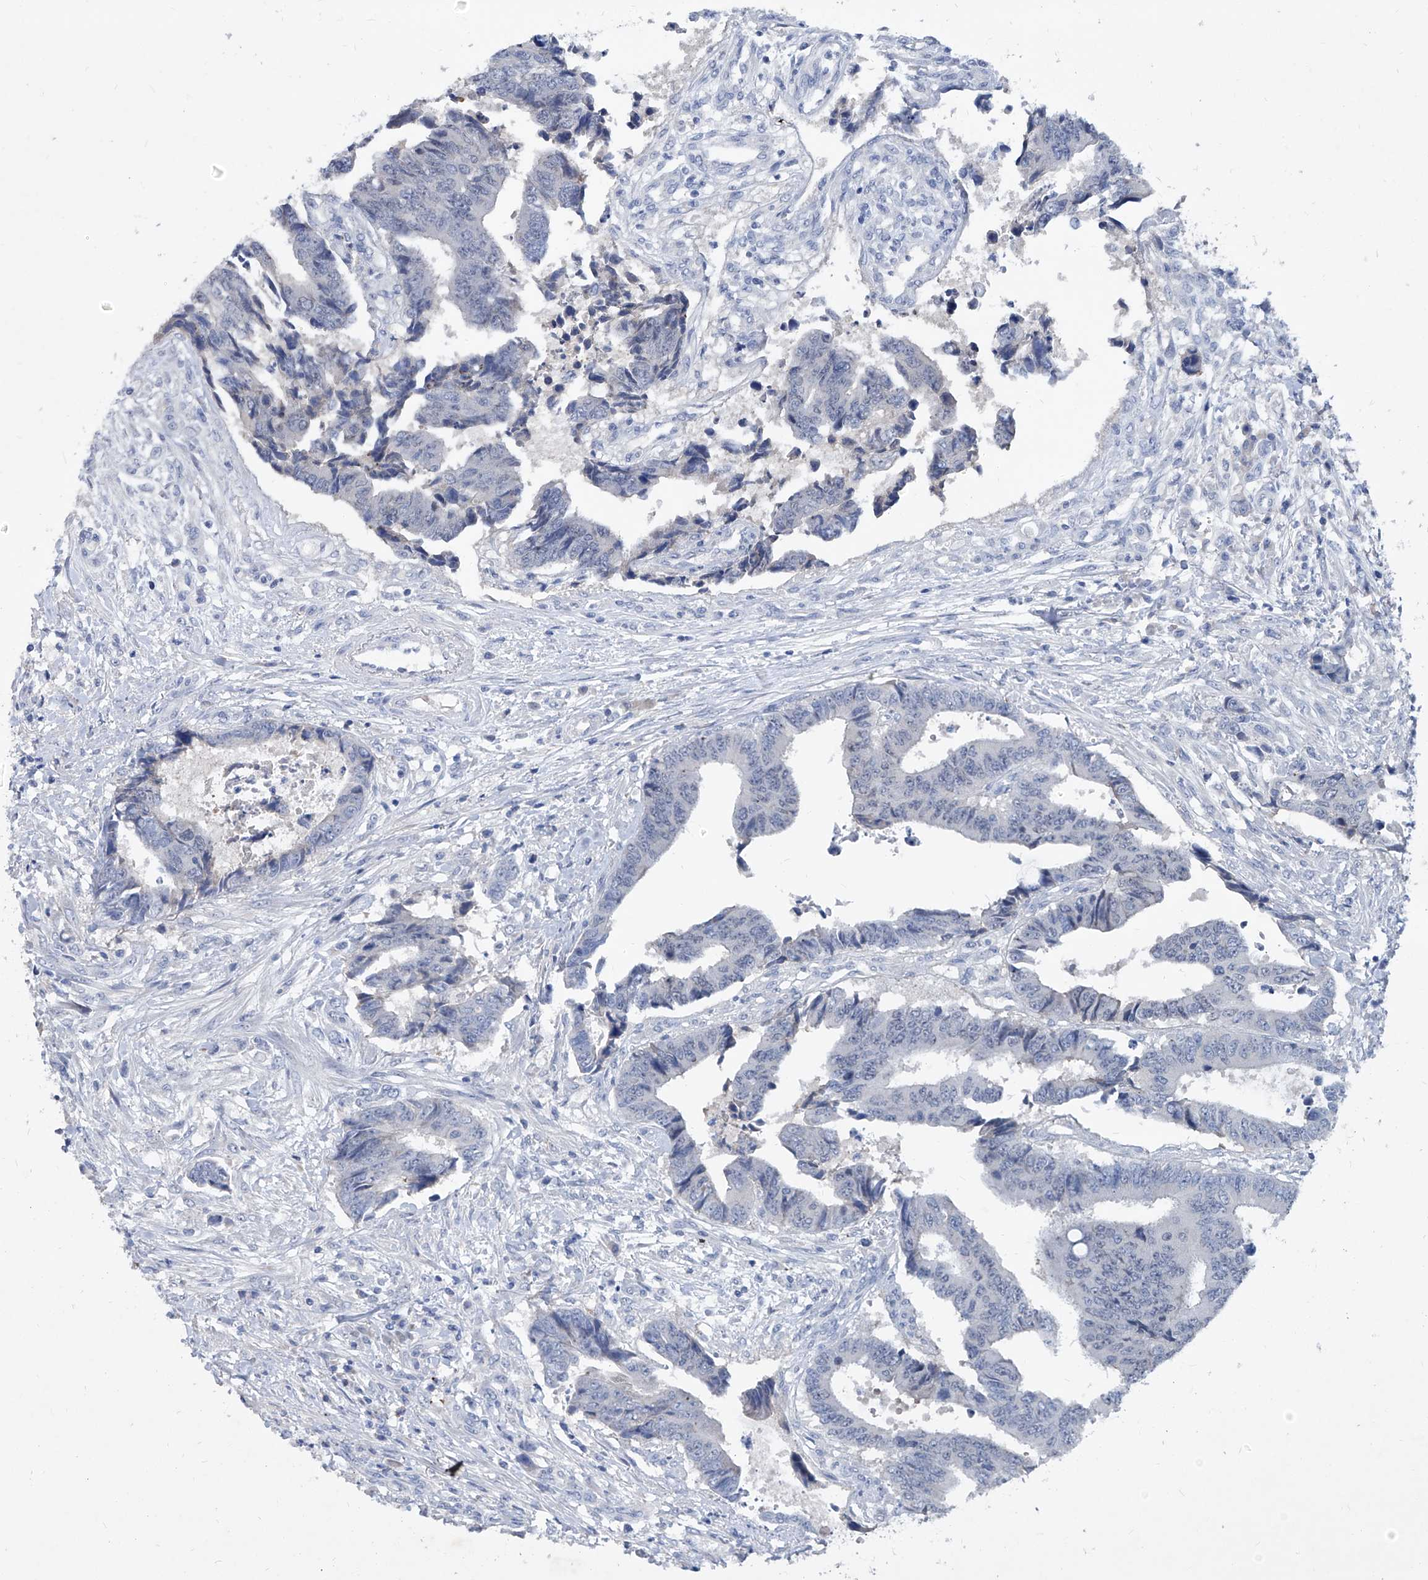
{"staining": {"intensity": "negative", "quantity": "none", "location": "none"}, "tissue": "colorectal cancer", "cell_type": "Tumor cells", "image_type": "cancer", "snomed": [{"axis": "morphology", "description": "Adenocarcinoma, NOS"}, {"axis": "topography", "description": "Rectum"}], "caption": "Tumor cells are negative for brown protein staining in colorectal cancer (adenocarcinoma).", "gene": "KLHL17", "patient": {"sex": "male", "age": 84}}